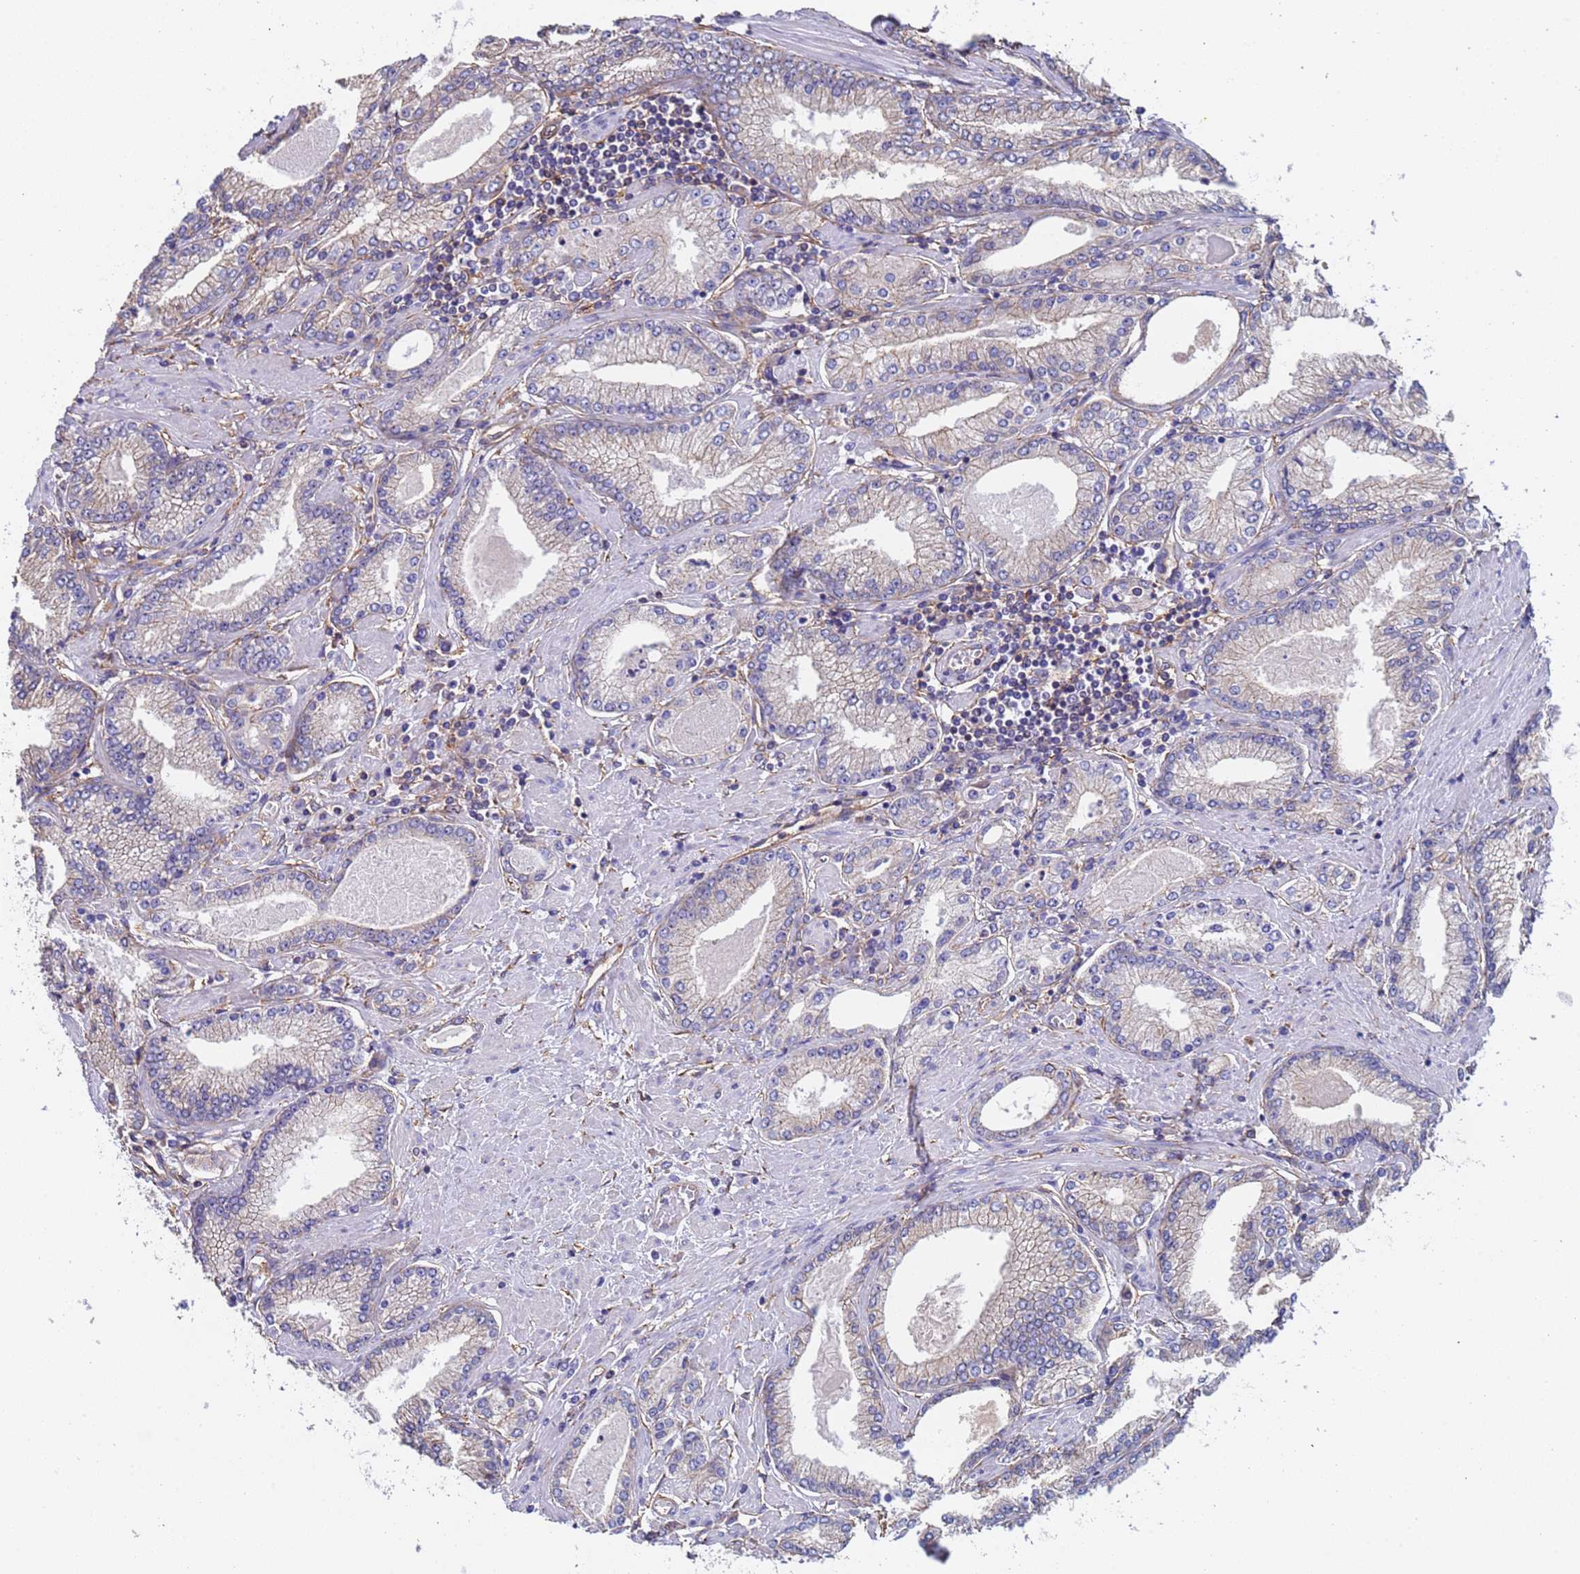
{"staining": {"intensity": "weak", "quantity": "<25%", "location": "cytoplasmic/membranous"}, "tissue": "prostate cancer", "cell_type": "Tumor cells", "image_type": "cancer", "snomed": [{"axis": "morphology", "description": "Adenocarcinoma, High grade"}, {"axis": "topography", "description": "Prostate"}], "caption": "A high-resolution histopathology image shows immunohistochemistry staining of prostate cancer (high-grade adenocarcinoma), which displays no significant expression in tumor cells.", "gene": "ZNF248", "patient": {"sex": "male", "age": 66}}